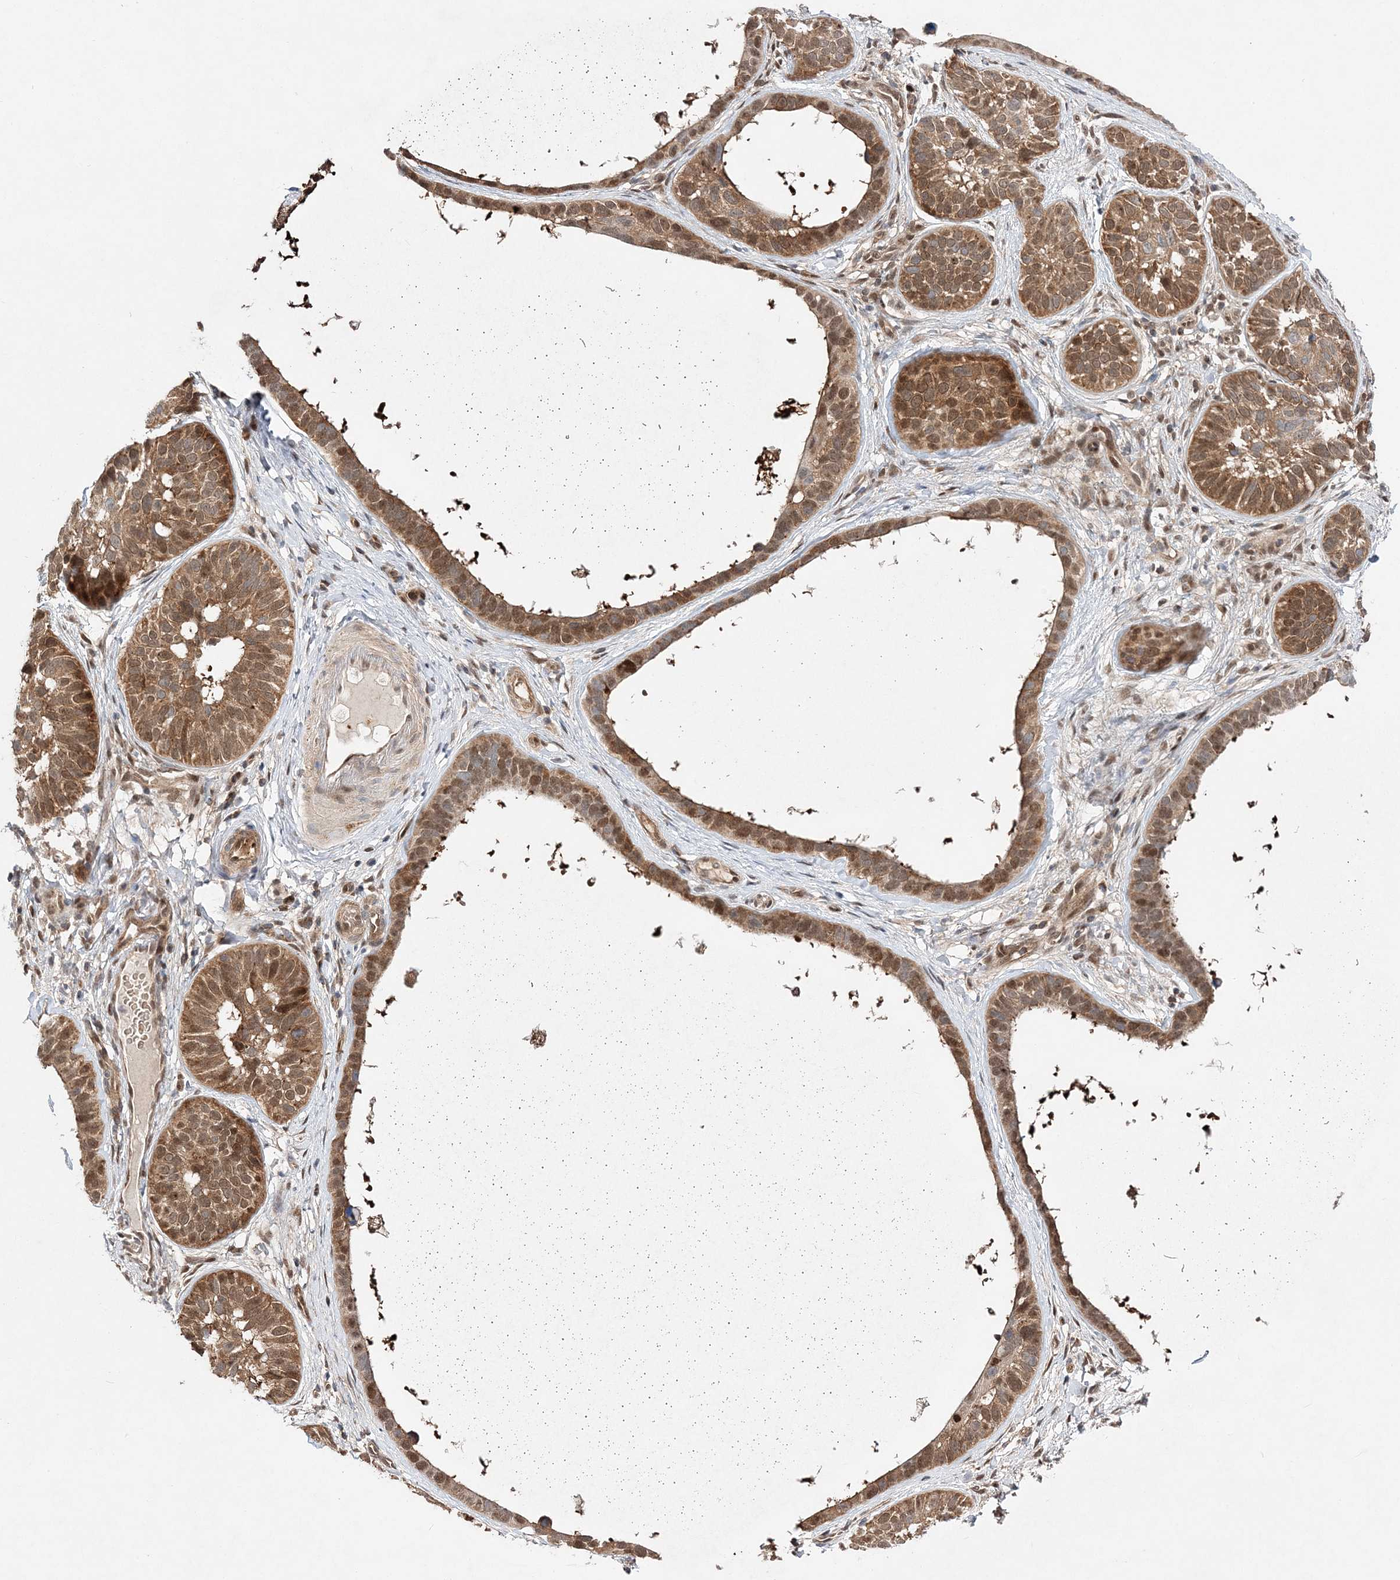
{"staining": {"intensity": "moderate", "quantity": ">75%", "location": "cytoplasmic/membranous,nuclear"}, "tissue": "skin cancer", "cell_type": "Tumor cells", "image_type": "cancer", "snomed": [{"axis": "morphology", "description": "Basal cell carcinoma"}, {"axis": "topography", "description": "Skin"}], "caption": "Brown immunohistochemical staining in human basal cell carcinoma (skin) shows moderate cytoplasmic/membranous and nuclear positivity in approximately >75% of tumor cells.", "gene": "NIF3L1", "patient": {"sex": "male", "age": 62}}